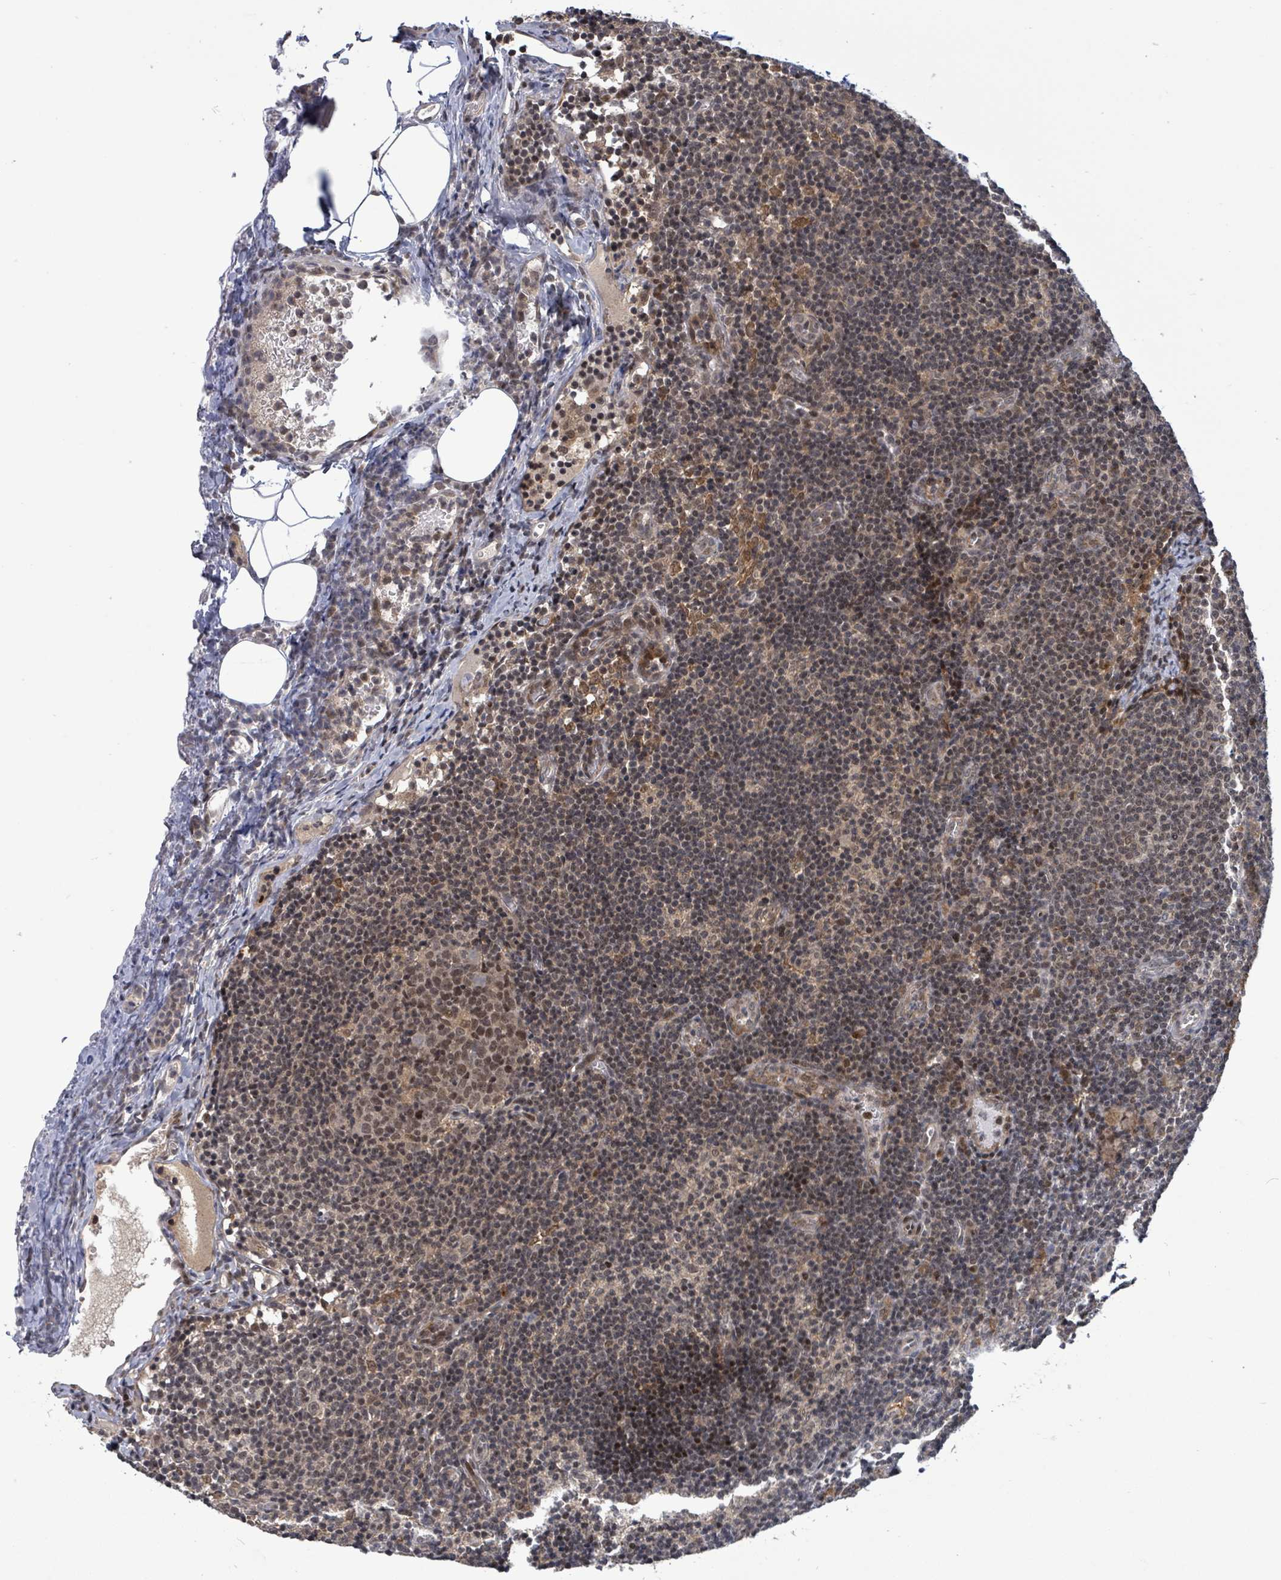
{"staining": {"intensity": "moderate", "quantity": "25%-75%", "location": "nuclear"}, "tissue": "lymph node", "cell_type": "Germinal center cells", "image_type": "normal", "snomed": [{"axis": "morphology", "description": "Normal tissue, NOS"}, {"axis": "topography", "description": "Lymph node"}], "caption": "Immunohistochemistry (IHC) image of benign human lymph node stained for a protein (brown), which displays medium levels of moderate nuclear staining in approximately 25%-75% of germinal center cells.", "gene": "FBXO6", "patient": {"sex": "female", "age": 37}}